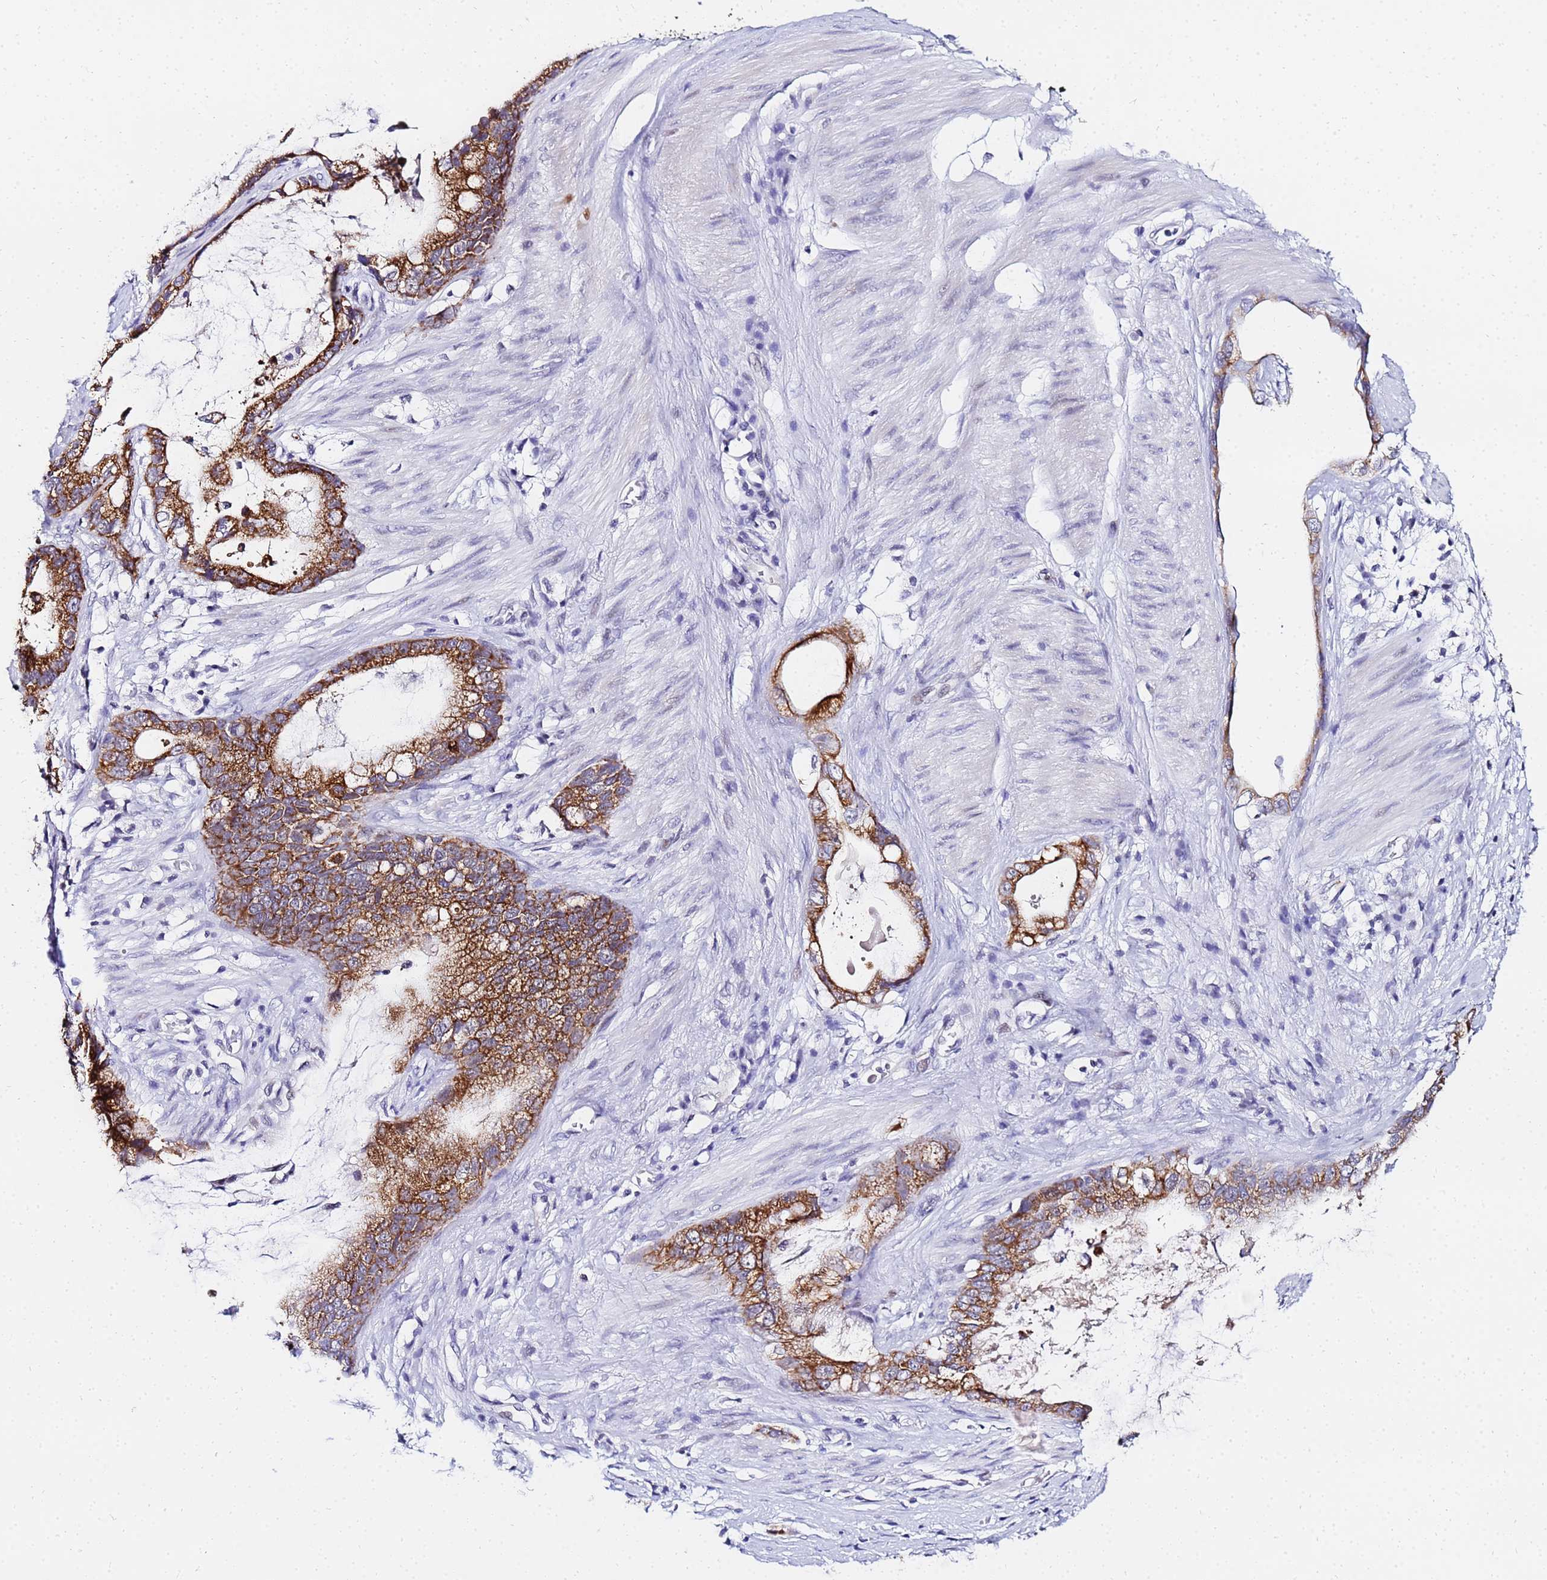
{"staining": {"intensity": "moderate", "quantity": ">75%", "location": "cytoplasmic/membranous"}, "tissue": "stomach cancer", "cell_type": "Tumor cells", "image_type": "cancer", "snomed": [{"axis": "morphology", "description": "Adenocarcinoma, NOS"}, {"axis": "topography", "description": "Stomach"}], "caption": "Protein expression analysis of adenocarcinoma (stomach) exhibits moderate cytoplasmic/membranous positivity in approximately >75% of tumor cells.", "gene": "CKMT1A", "patient": {"sex": "male", "age": 55}}